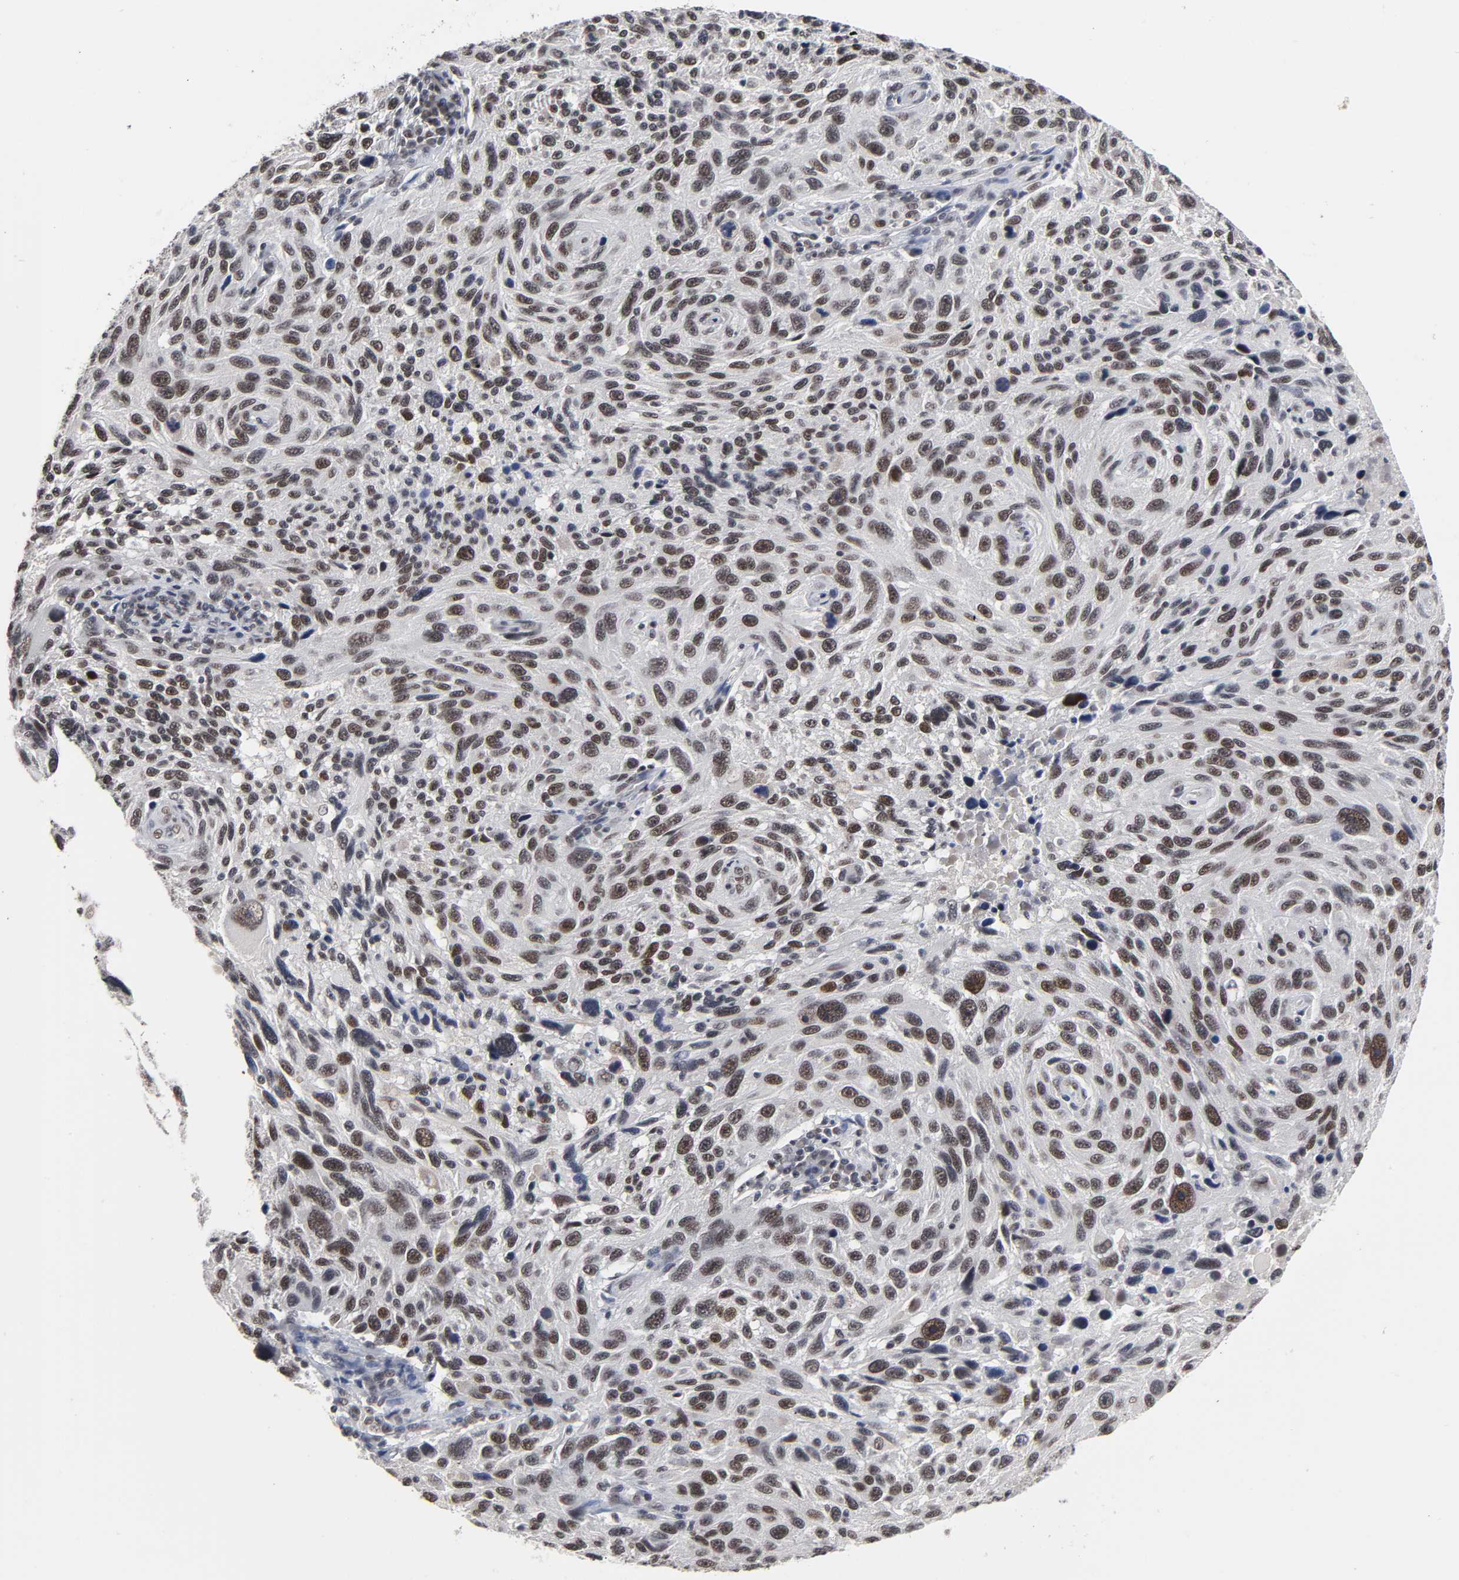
{"staining": {"intensity": "moderate", "quantity": ">75%", "location": "nuclear"}, "tissue": "melanoma", "cell_type": "Tumor cells", "image_type": "cancer", "snomed": [{"axis": "morphology", "description": "Malignant melanoma, NOS"}, {"axis": "topography", "description": "Skin"}], "caption": "Immunohistochemical staining of human malignant melanoma displays medium levels of moderate nuclear protein staining in about >75% of tumor cells. The staining was performed using DAB to visualize the protein expression in brown, while the nuclei were stained in blue with hematoxylin (Magnification: 20x).", "gene": "TRIM33", "patient": {"sex": "male", "age": 53}}